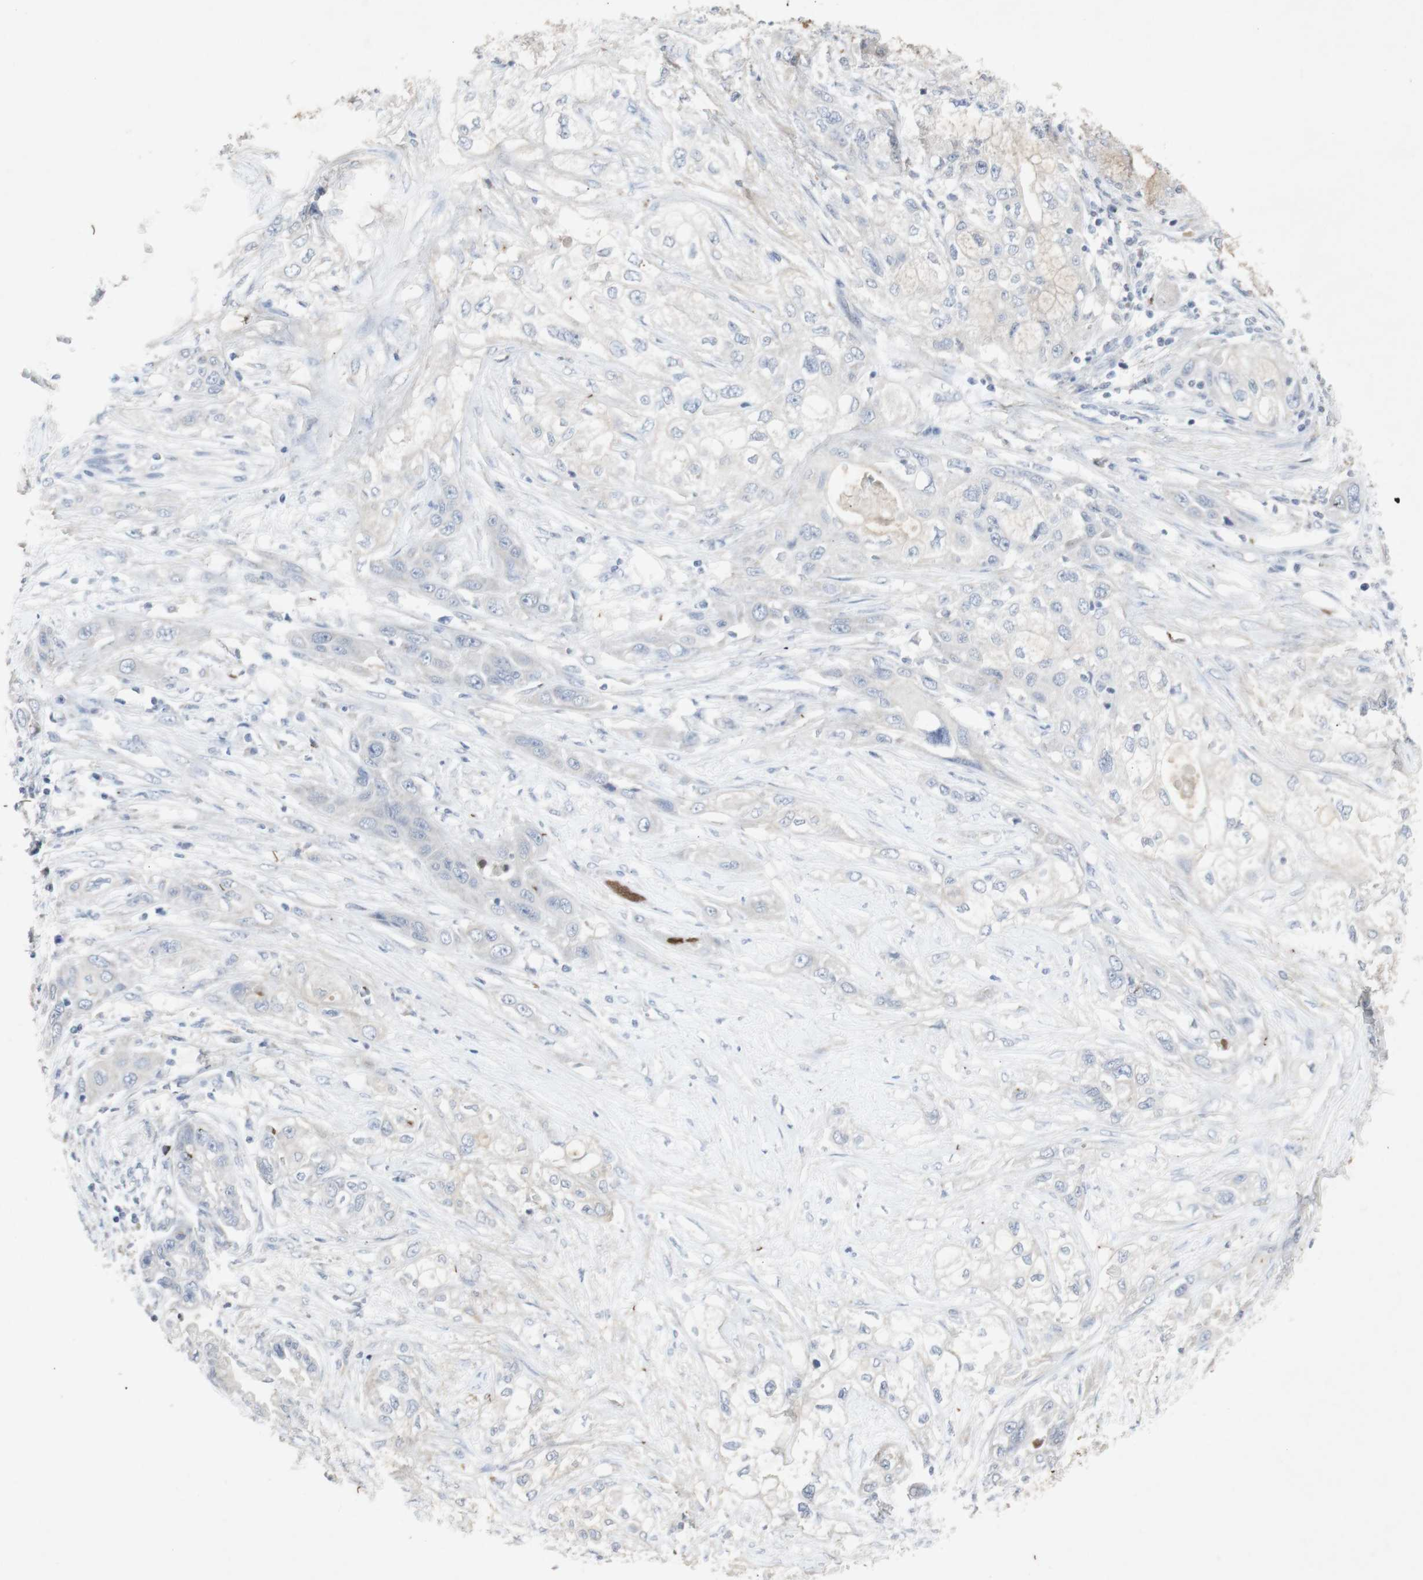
{"staining": {"intensity": "negative", "quantity": "none", "location": "none"}, "tissue": "pancreatic cancer", "cell_type": "Tumor cells", "image_type": "cancer", "snomed": [{"axis": "morphology", "description": "Adenocarcinoma, NOS"}, {"axis": "topography", "description": "Pancreas"}], "caption": "The histopathology image displays no significant positivity in tumor cells of pancreatic cancer (adenocarcinoma).", "gene": "INS", "patient": {"sex": "female", "age": 70}}